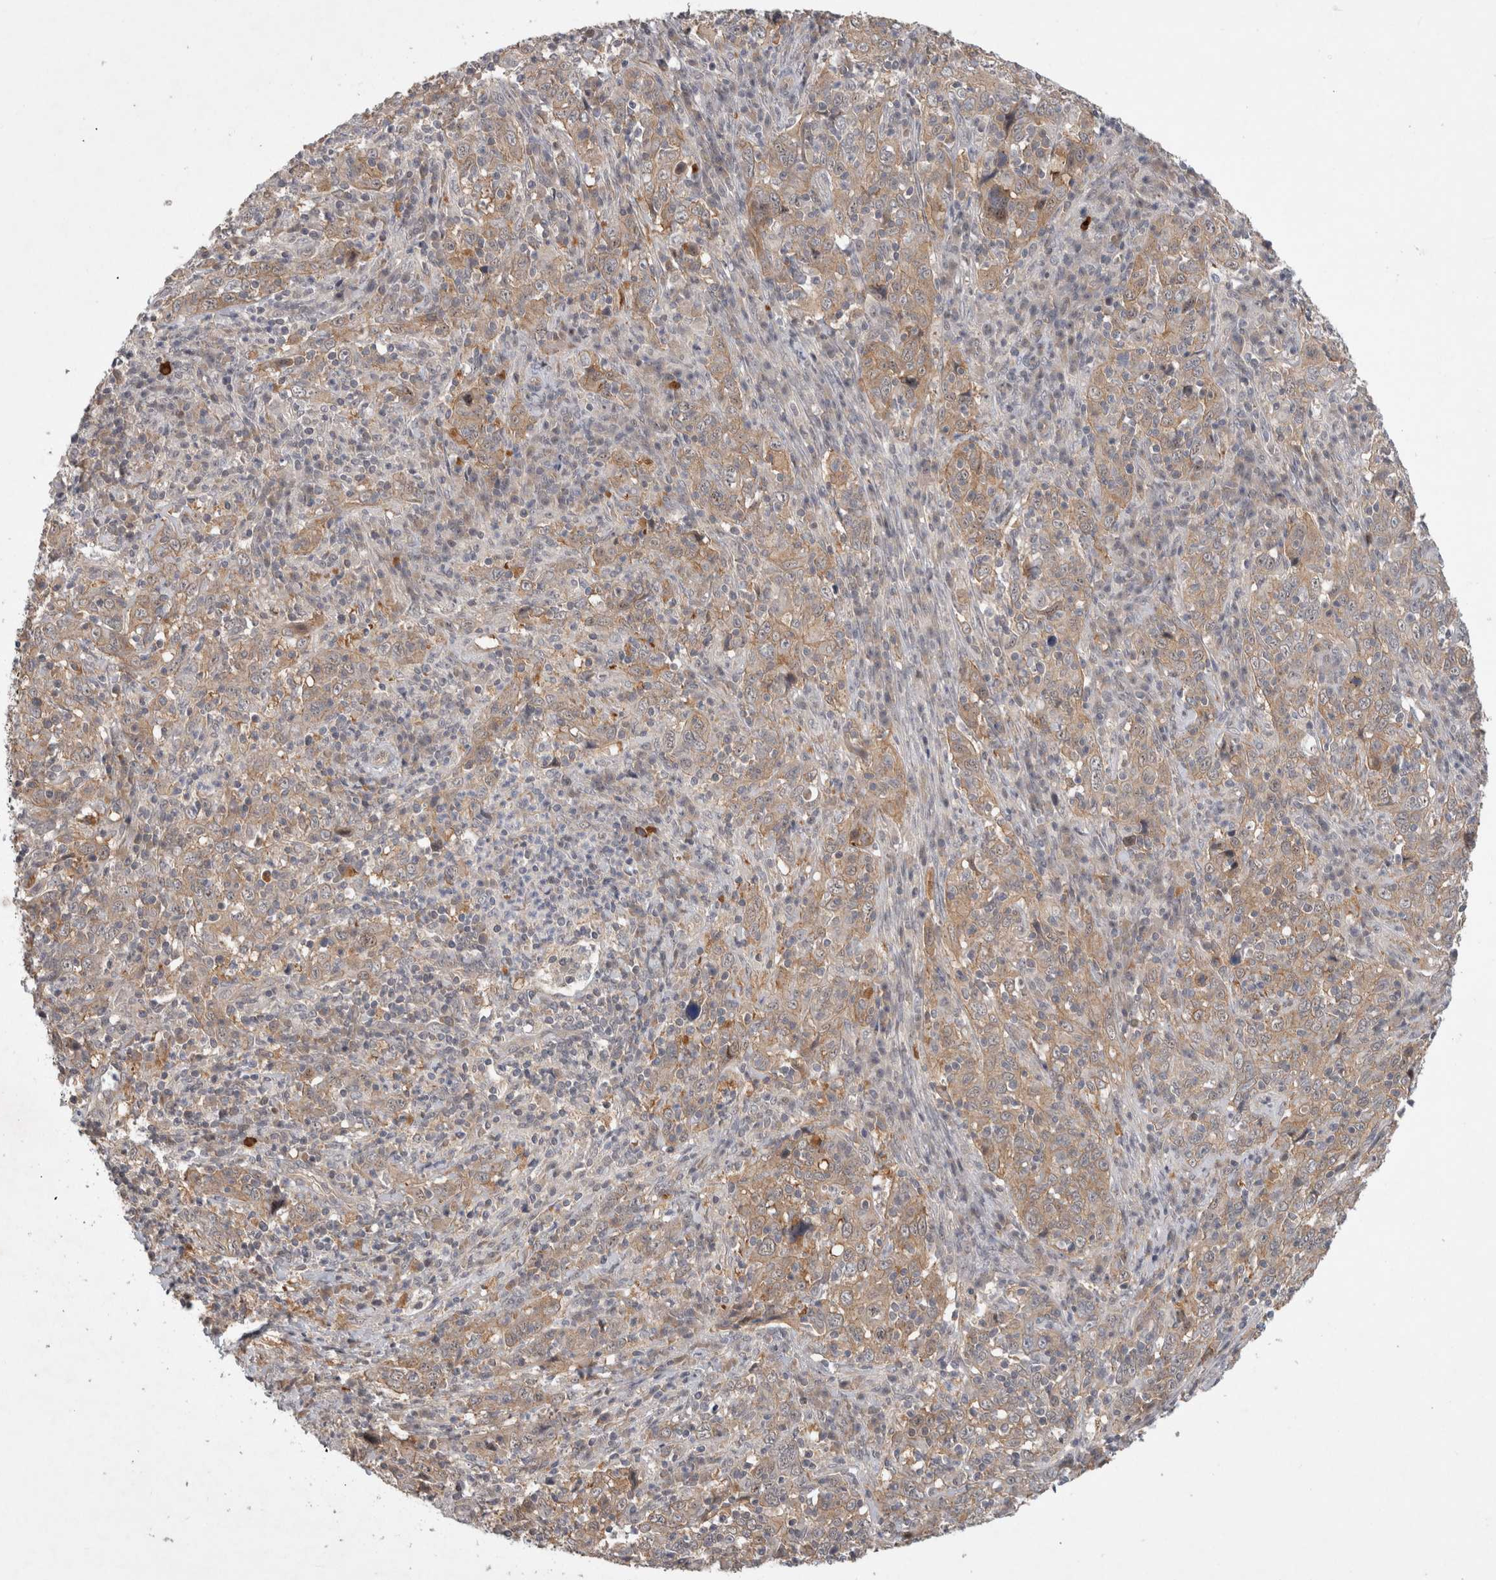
{"staining": {"intensity": "weak", "quantity": ">75%", "location": "cytoplasmic/membranous"}, "tissue": "cervical cancer", "cell_type": "Tumor cells", "image_type": "cancer", "snomed": [{"axis": "morphology", "description": "Squamous cell carcinoma, NOS"}, {"axis": "topography", "description": "Cervix"}], "caption": "Weak cytoplasmic/membranous staining is seen in approximately >75% of tumor cells in cervical squamous cell carcinoma.", "gene": "CERS3", "patient": {"sex": "female", "age": 46}}